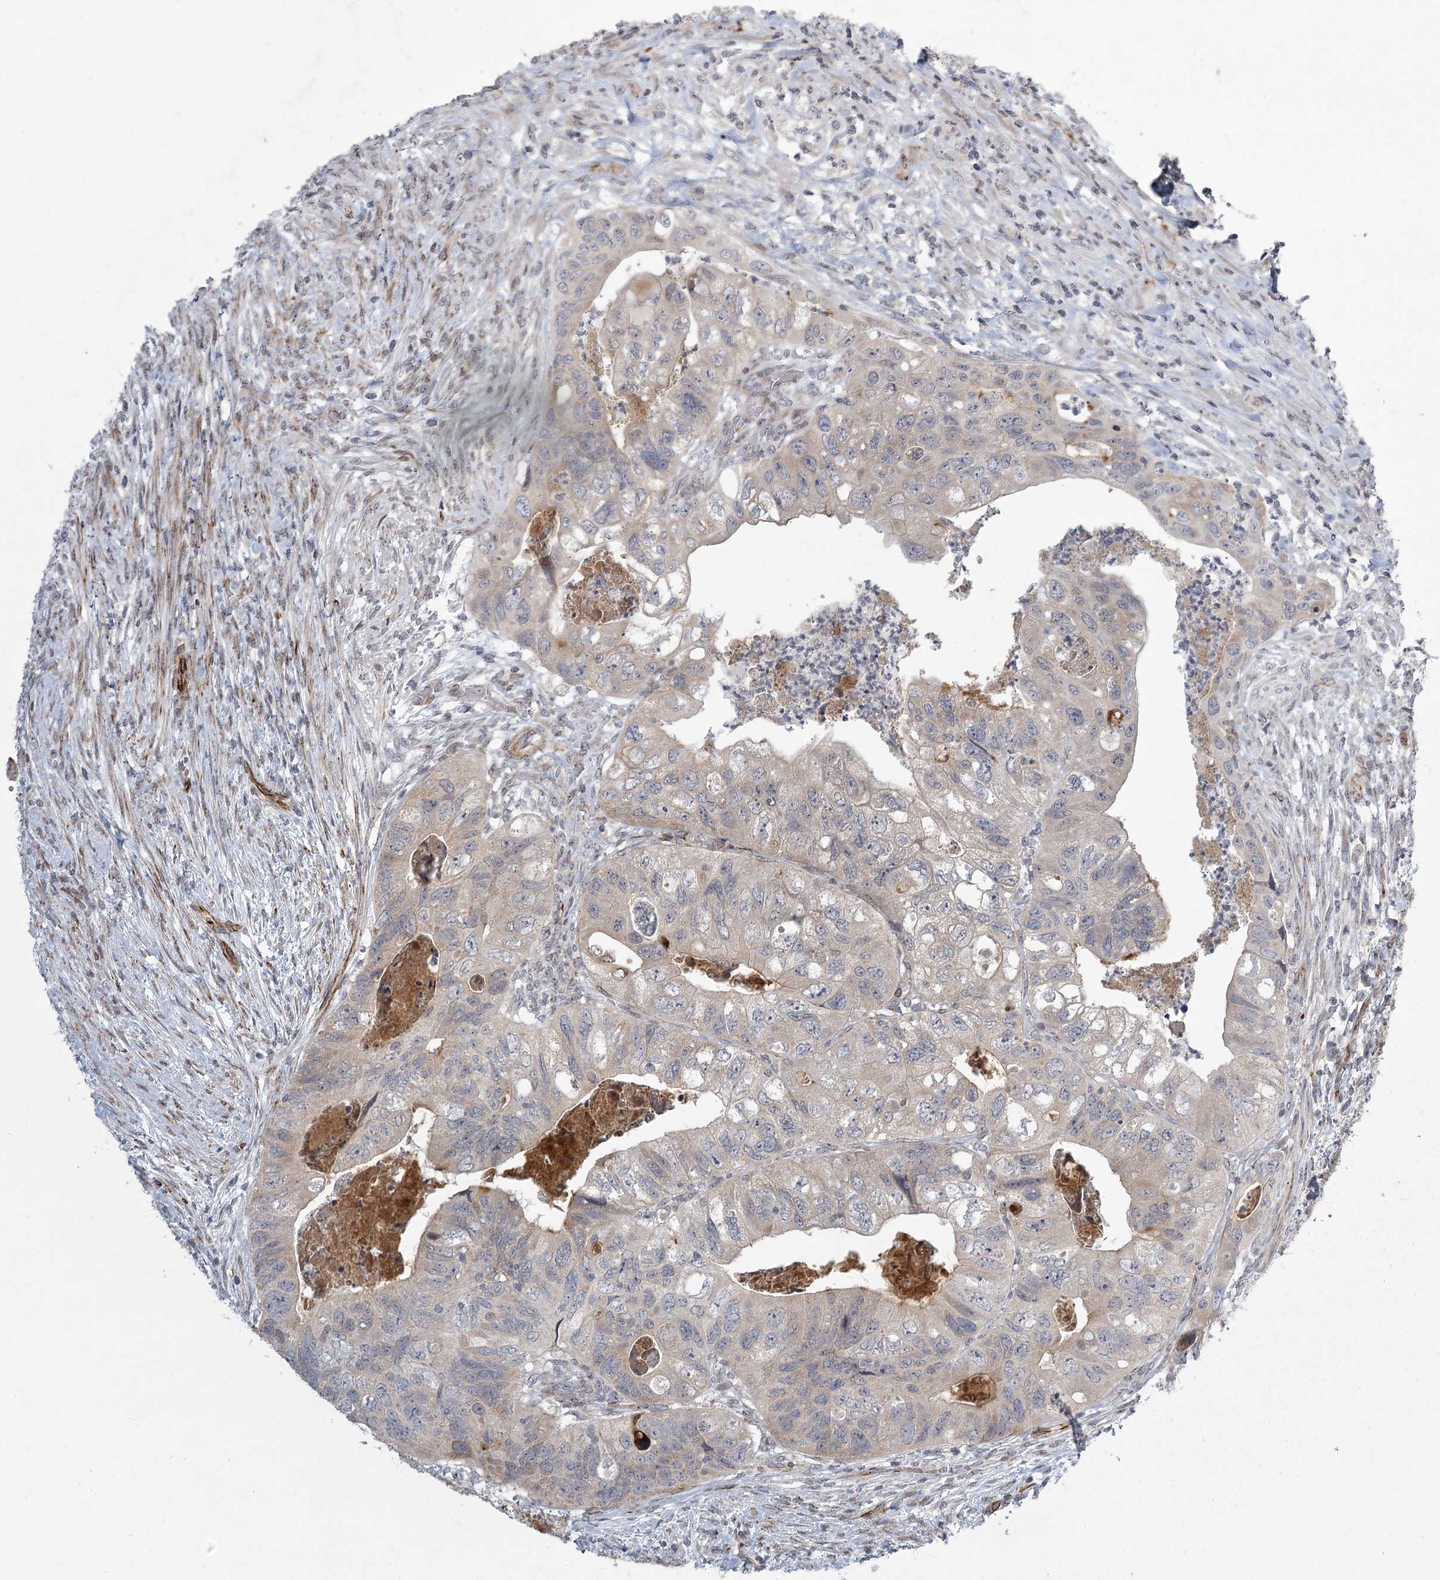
{"staining": {"intensity": "weak", "quantity": "<25%", "location": "cytoplasmic/membranous"}, "tissue": "colorectal cancer", "cell_type": "Tumor cells", "image_type": "cancer", "snomed": [{"axis": "morphology", "description": "Adenocarcinoma, NOS"}, {"axis": "topography", "description": "Rectum"}], "caption": "Immunohistochemical staining of human colorectal cancer shows no significant staining in tumor cells.", "gene": "MEPE", "patient": {"sex": "male", "age": 63}}